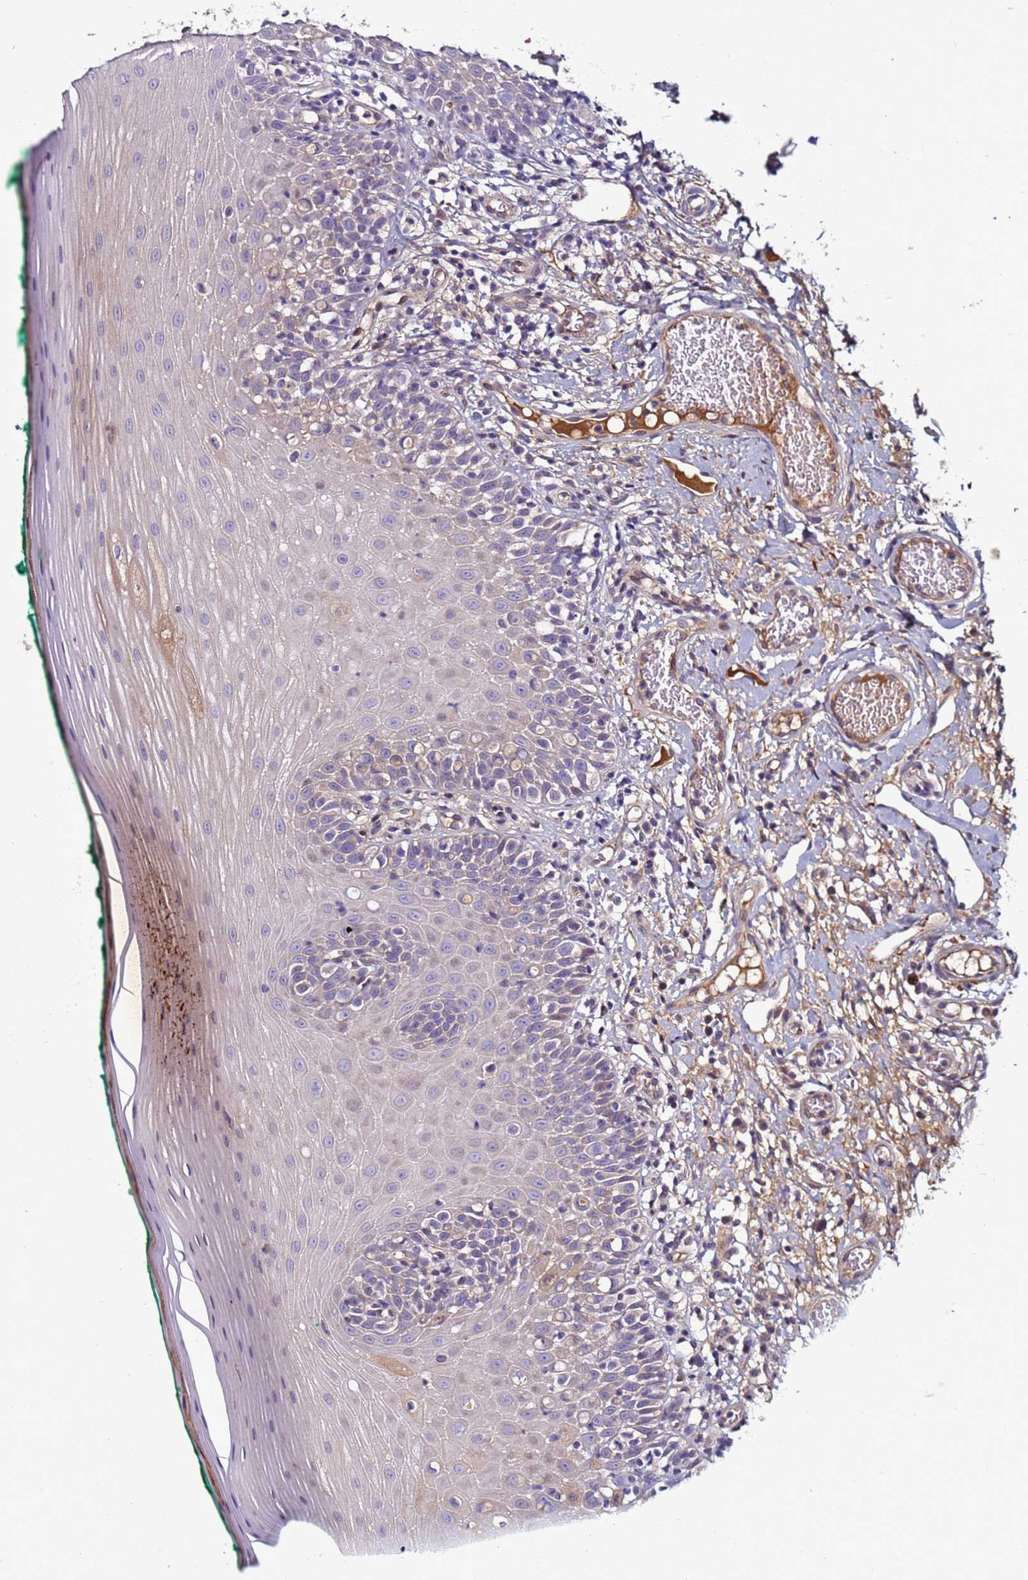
{"staining": {"intensity": "weak", "quantity": "<25%", "location": "cytoplasmic/membranous"}, "tissue": "oral mucosa", "cell_type": "Squamous epithelial cells", "image_type": "normal", "snomed": [{"axis": "morphology", "description": "Normal tissue, NOS"}, {"axis": "topography", "description": "Oral tissue"}], "caption": "There is no significant expression in squamous epithelial cells of oral mucosa. The staining was performed using DAB (3,3'-diaminobenzidine) to visualize the protein expression in brown, while the nuclei were stained in blue with hematoxylin (Magnification: 20x).", "gene": "C8G", "patient": {"sex": "female", "age": 83}}